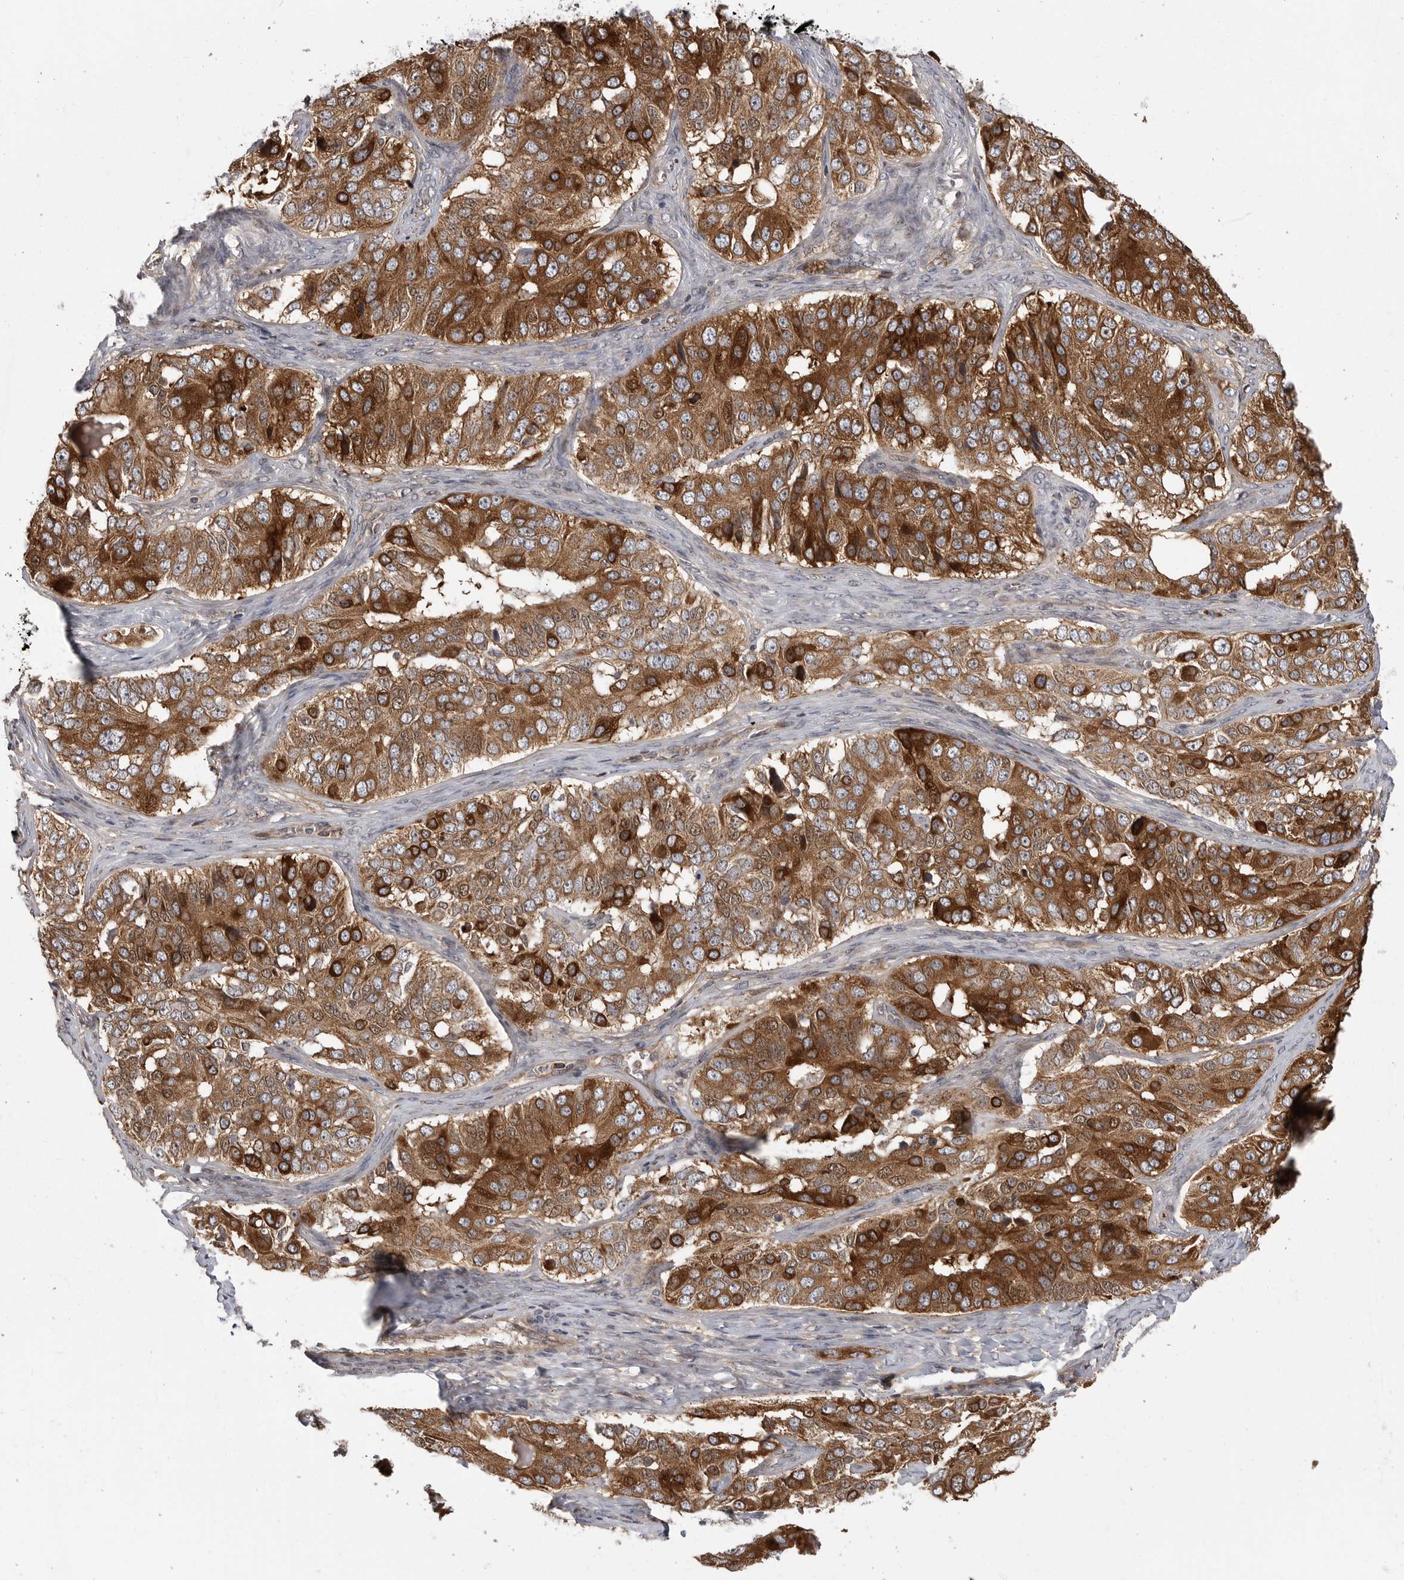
{"staining": {"intensity": "strong", "quantity": ">75%", "location": "cytoplasmic/membranous"}, "tissue": "ovarian cancer", "cell_type": "Tumor cells", "image_type": "cancer", "snomed": [{"axis": "morphology", "description": "Carcinoma, endometroid"}, {"axis": "topography", "description": "Ovary"}], "caption": "Approximately >75% of tumor cells in human ovarian cancer demonstrate strong cytoplasmic/membranous protein positivity as visualized by brown immunohistochemical staining.", "gene": "OXR1", "patient": {"sex": "female", "age": 51}}